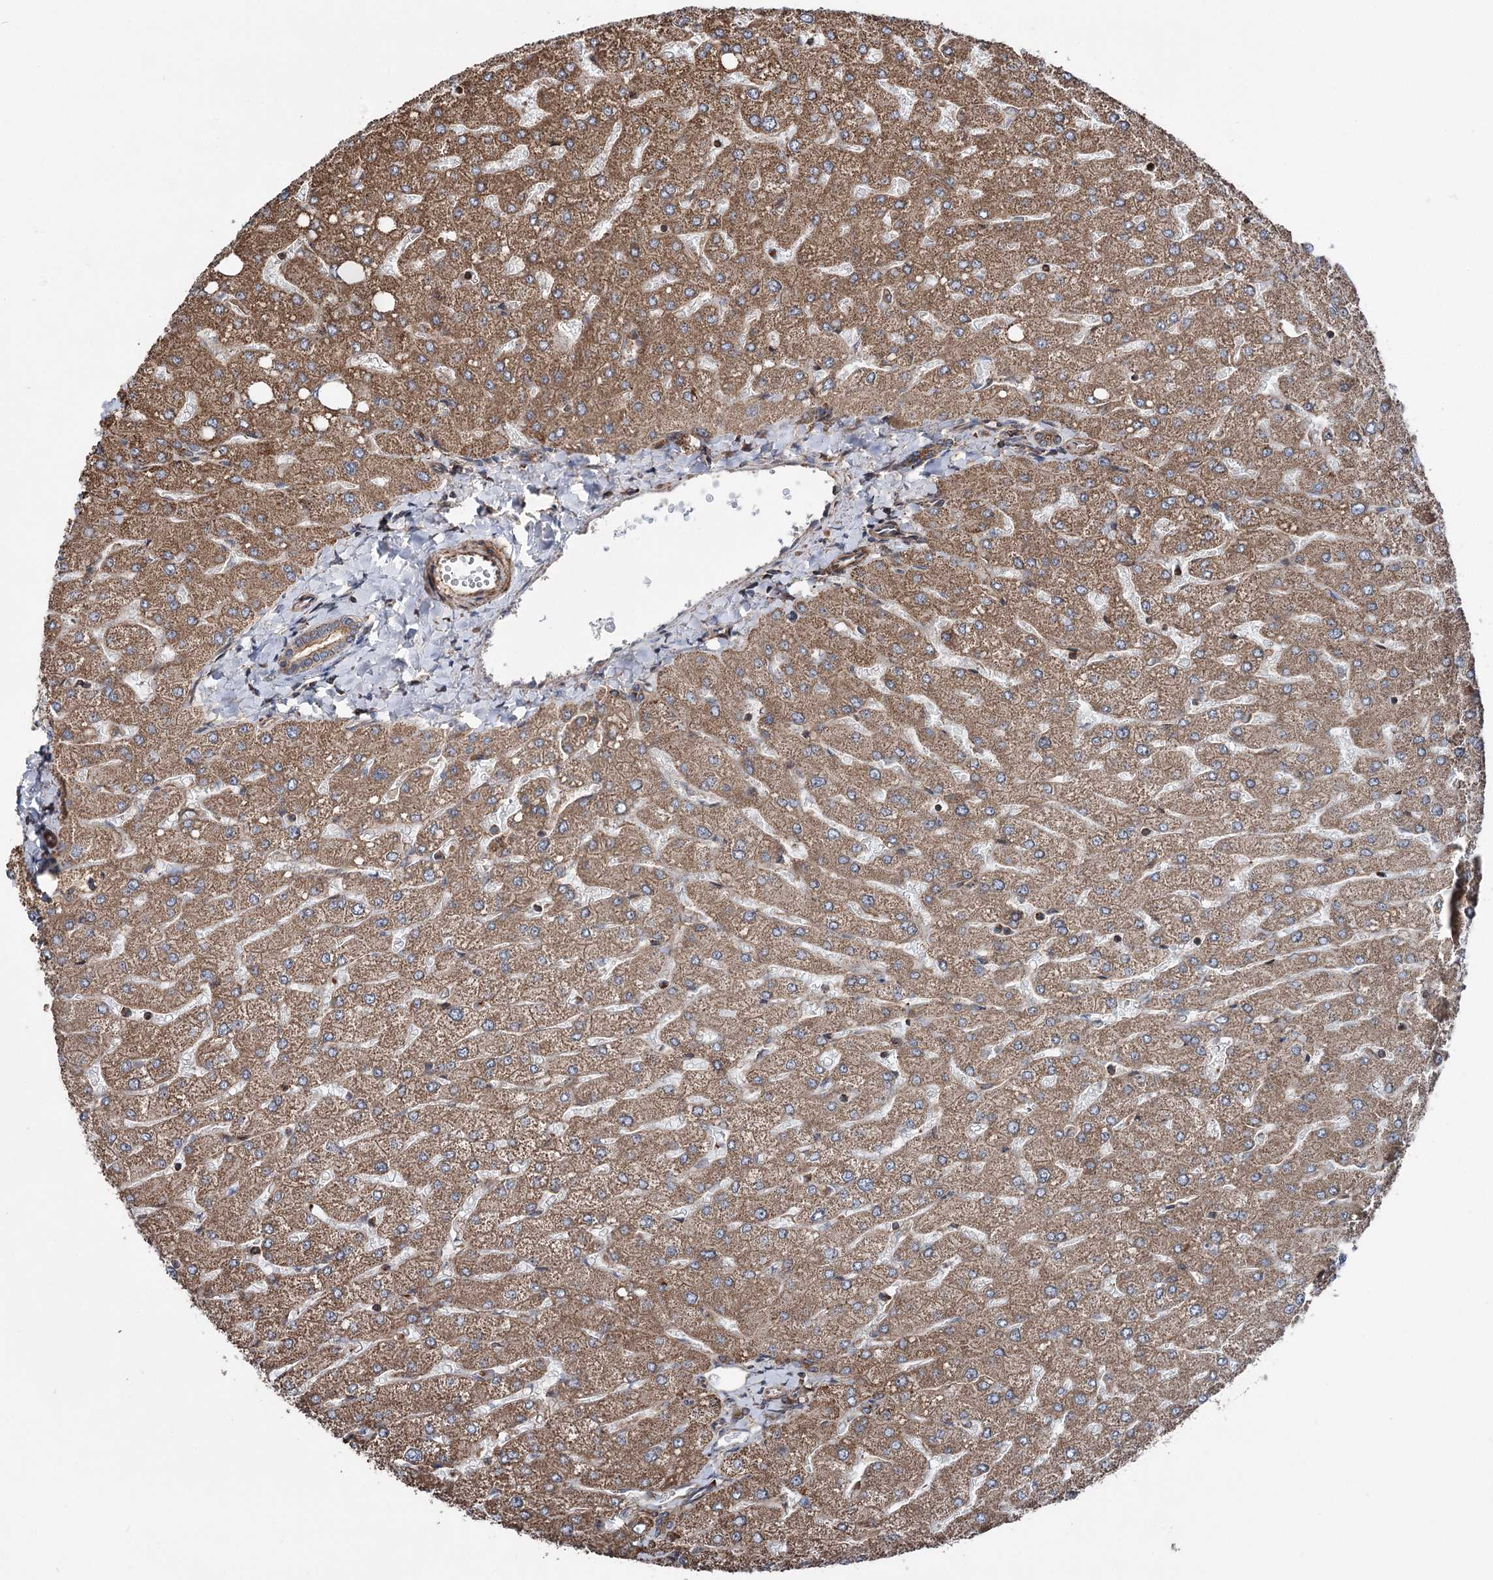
{"staining": {"intensity": "strong", "quantity": ">75%", "location": "cytoplasmic/membranous"}, "tissue": "liver", "cell_type": "Cholangiocytes", "image_type": "normal", "snomed": [{"axis": "morphology", "description": "Normal tissue, NOS"}, {"axis": "topography", "description": "Liver"}], "caption": "A brown stain highlights strong cytoplasmic/membranous positivity of a protein in cholangiocytes of unremarkable liver.", "gene": "ITFG2", "patient": {"sex": "male", "age": 55}}